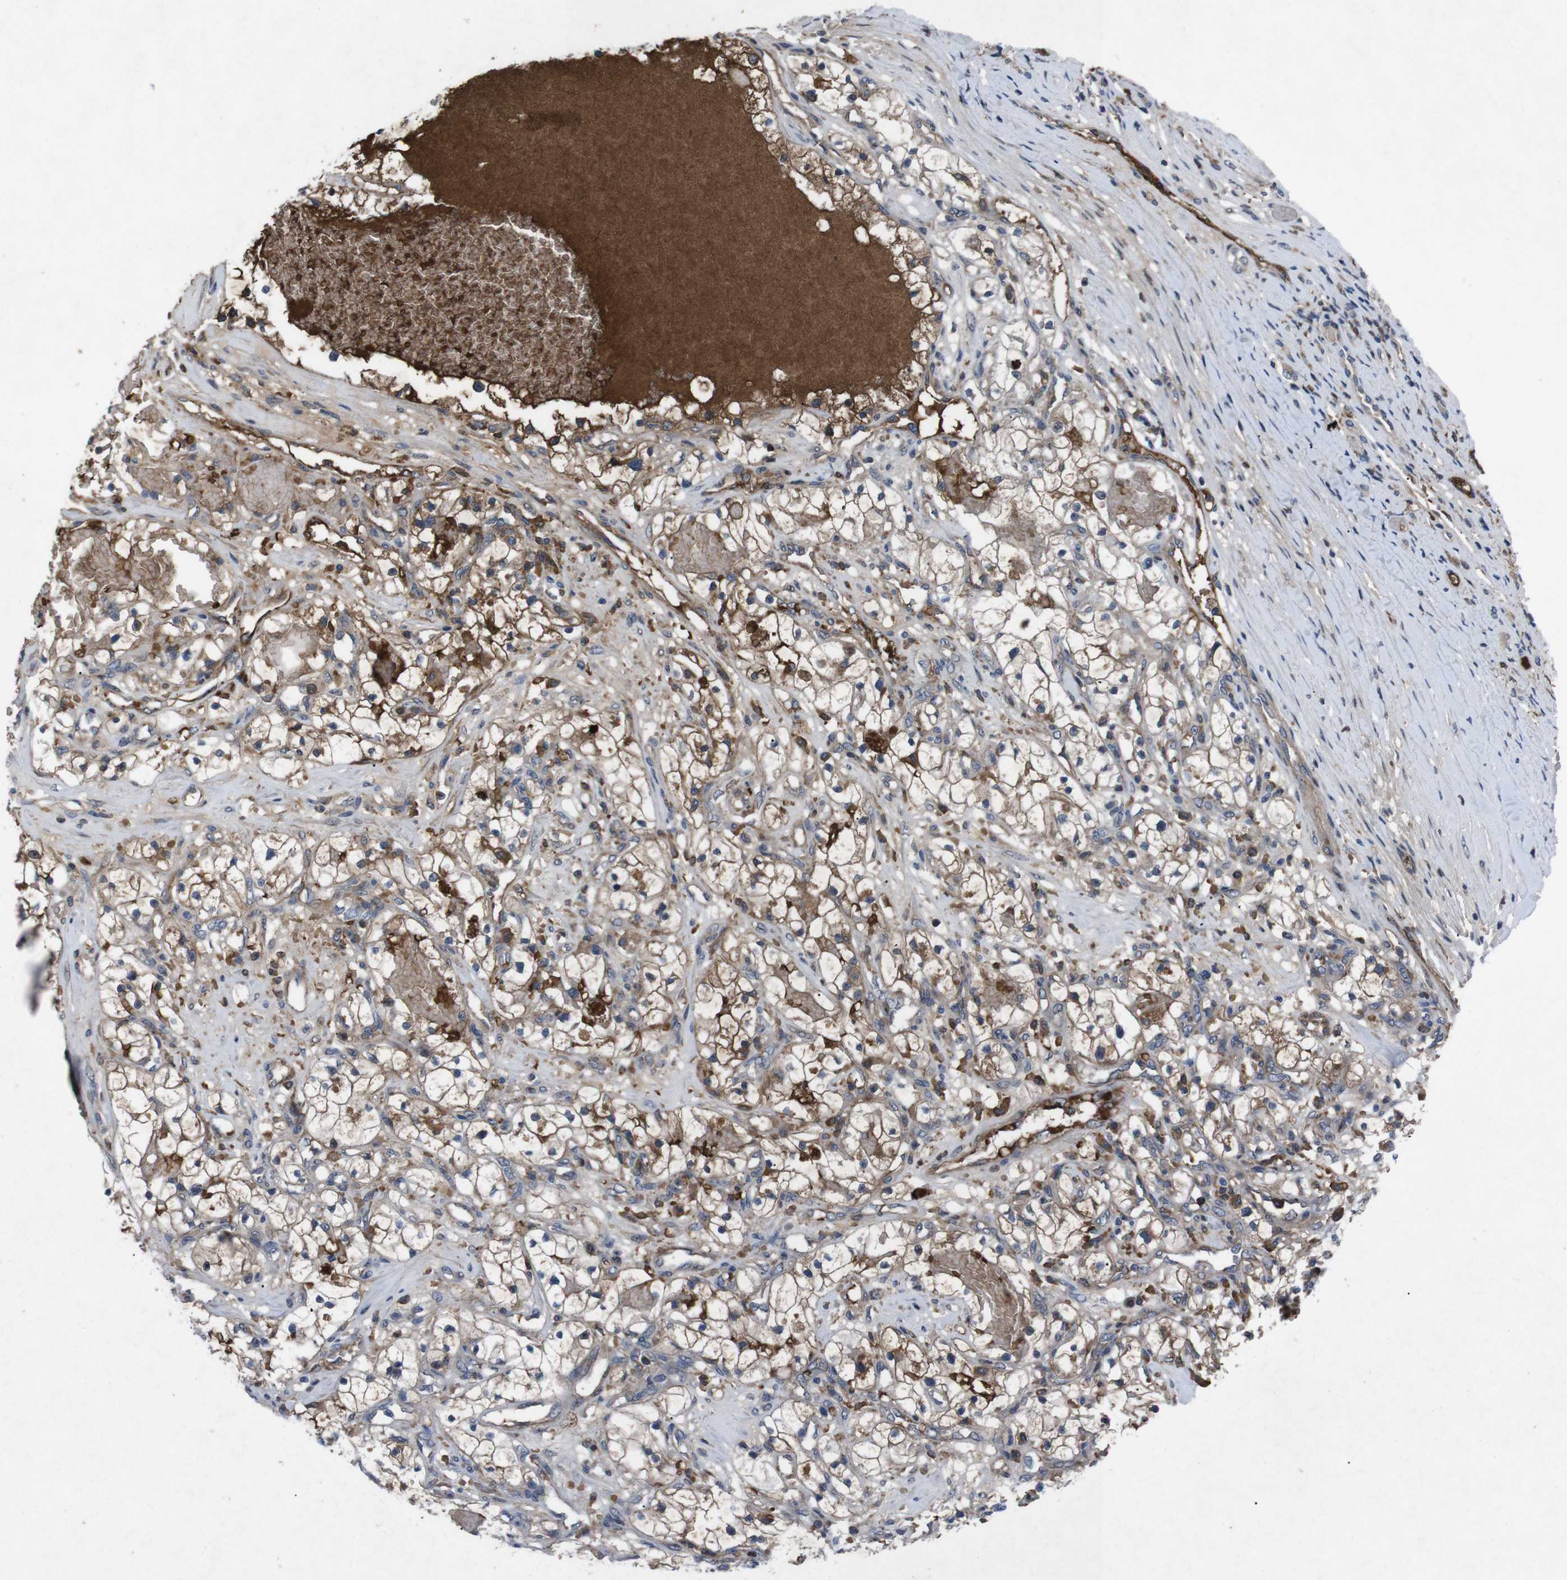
{"staining": {"intensity": "moderate", "quantity": ">75%", "location": "cytoplasmic/membranous"}, "tissue": "renal cancer", "cell_type": "Tumor cells", "image_type": "cancer", "snomed": [{"axis": "morphology", "description": "Adenocarcinoma, NOS"}, {"axis": "topography", "description": "Kidney"}], "caption": "The image reveals immunohistochemical staining of adenocarcinoma (renal). There is moderate cytoplasmic/membranous staining is appreciated in about >75% of tumor cells.", "gene": "SPTB", "patient": {"sex": "male", "age": 68}}